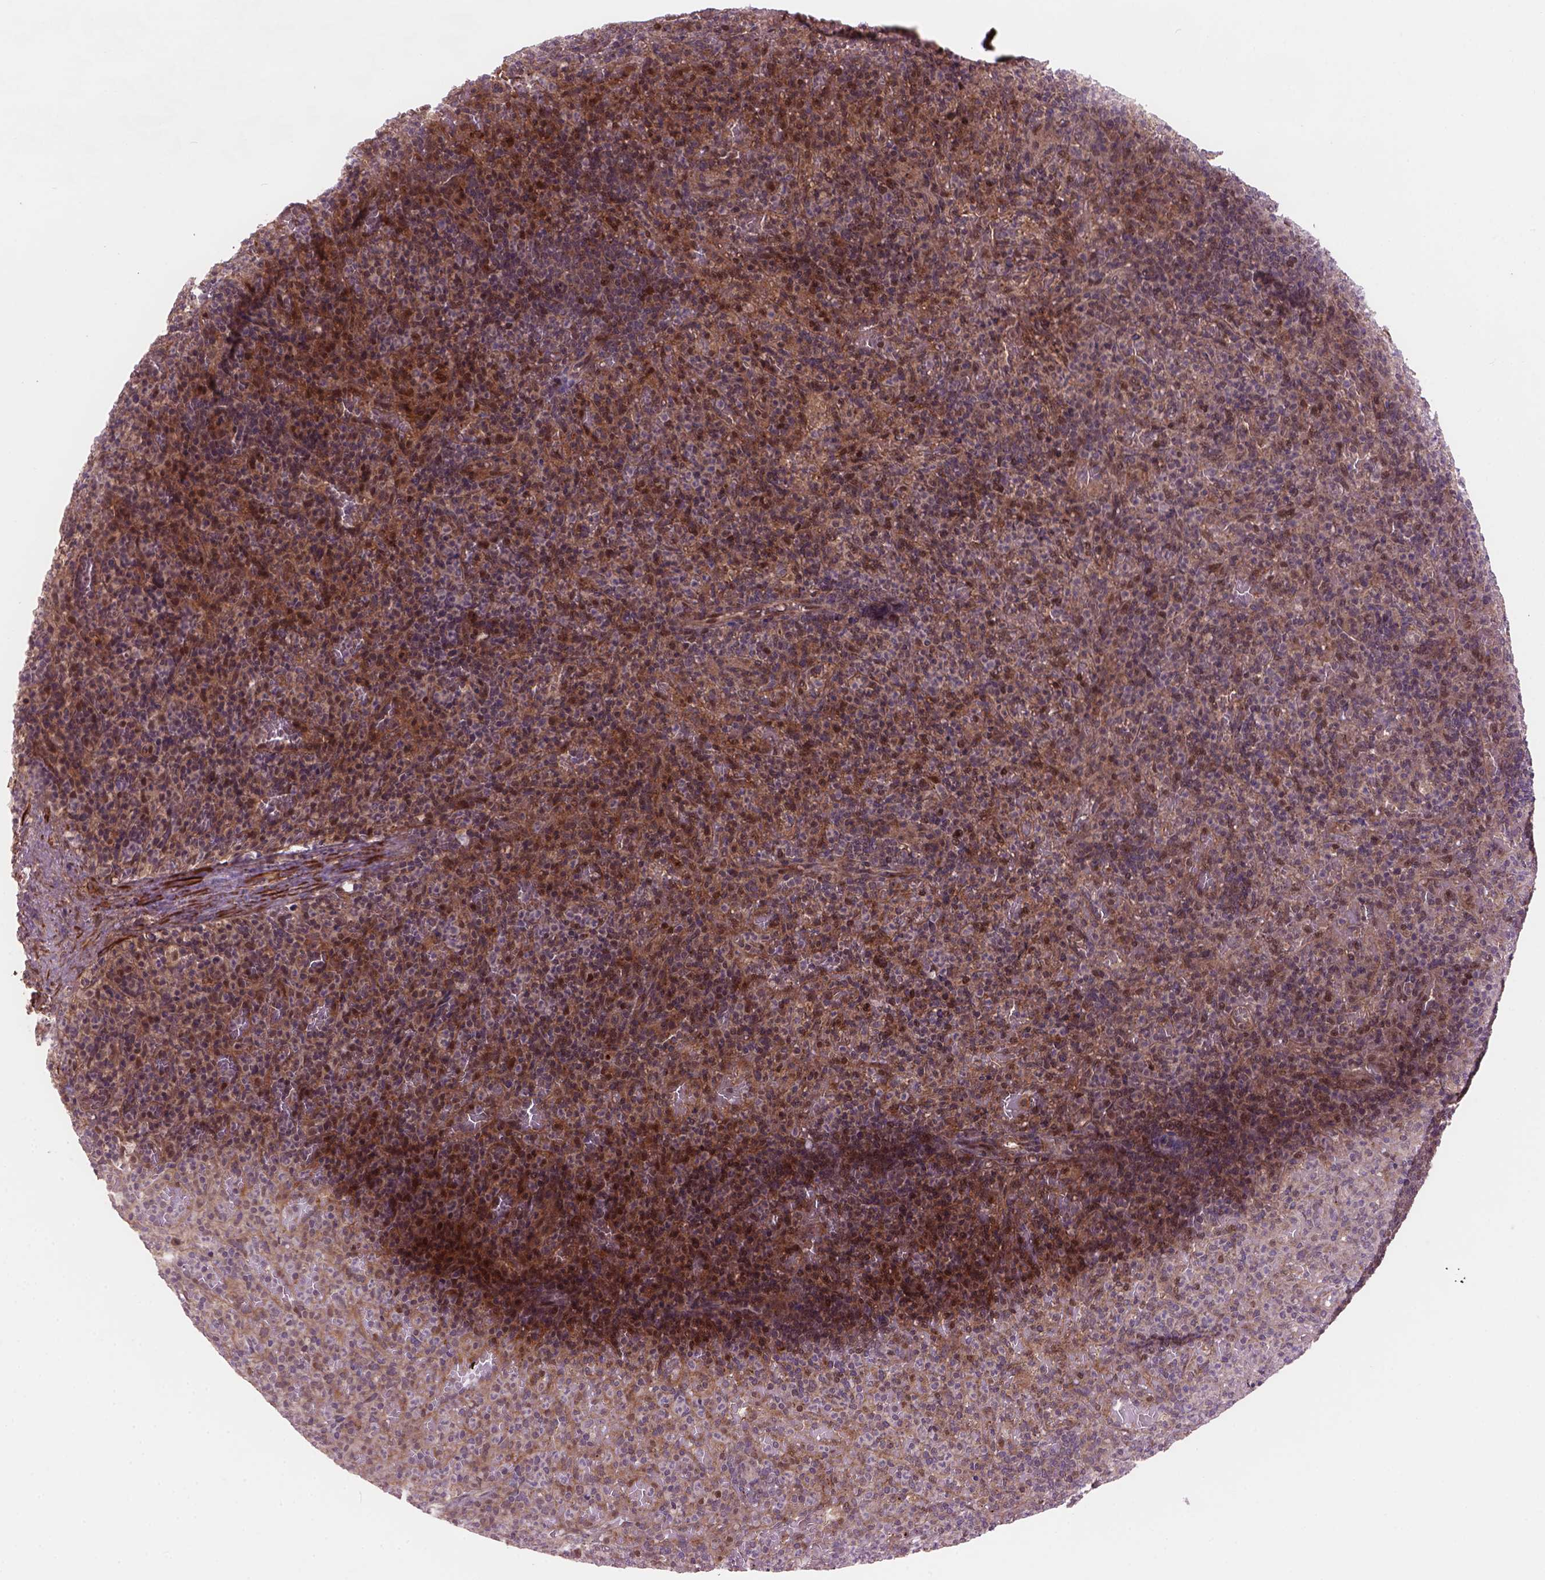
{"staining": {"intensity": "moderate", "quantity": "<25%", "location": "cytoplasmic/membranous,nuclear"}, "tissue": "spleen", "cell_type": "Cells in red pulp", "image_type": "normal", "snomed": [{"axis": "morphology", "description": "Normal tissue, NOS"}, {"axis": "topography", "description": "Spleen"}], "caption": "Spleen stained with IHC displays moderate cytoplasmic/membranous,nuclear staining in approximately <25% of cells in red pulp. (brown staining indicates protein expression, while blue staining denotes nuclei).", "gene": "PSMD11", "patient": {"sex": "female", "age": 74}}